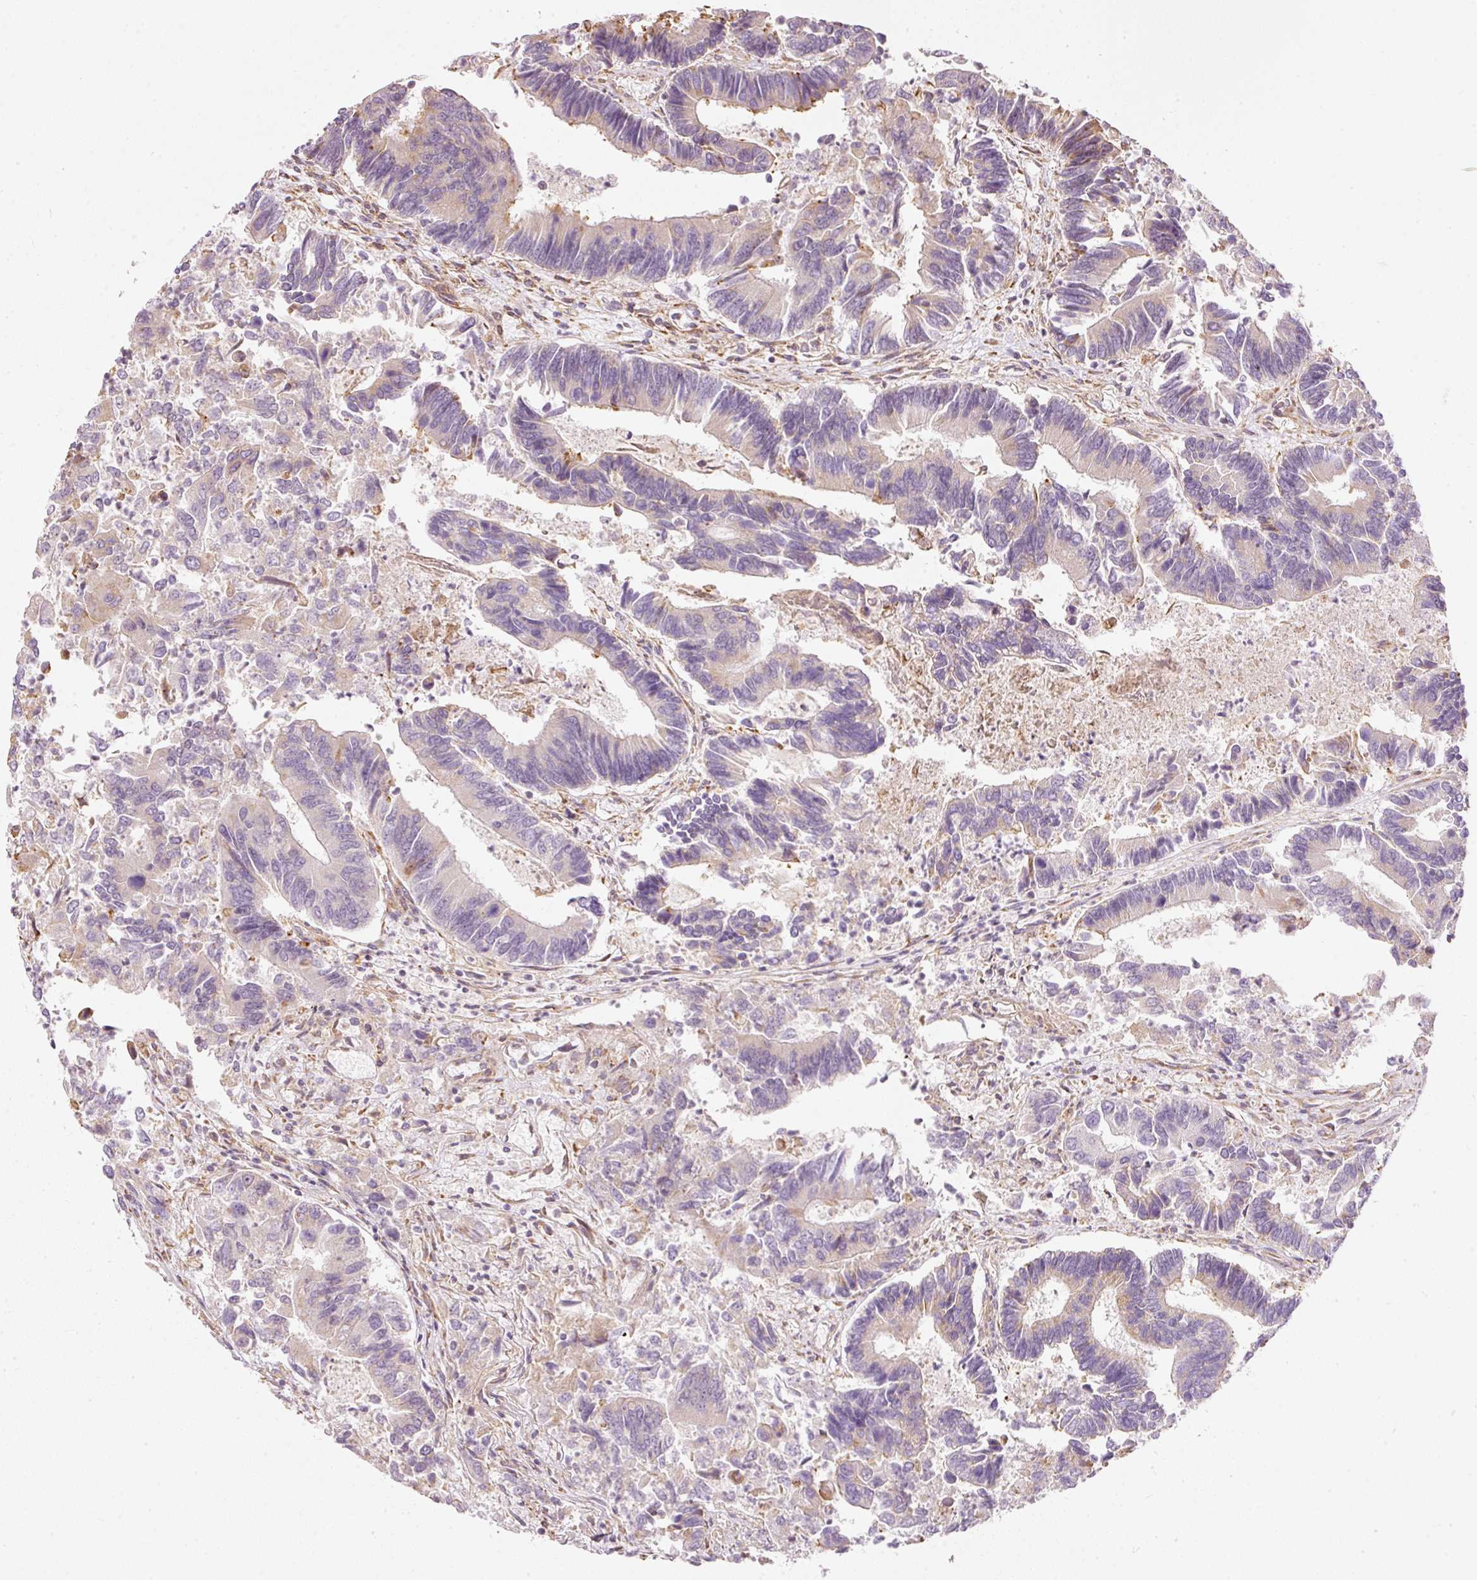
{"staining": {"intensity": "weak", "quantity": "<25%", "location": "cytoplasmic/membranous"}, "tissue": "colorectal cancer", "cell_type": "Tumor cells", "image_type": "cancer", "snomed": [{"axis": "morphology", "description": "Adenocarcinoma, NOS"}, {"axis": "topography", "description": "Colon"}], "caption": "A histopathology image of colorectal cancer stained for a protein displays no brown staining in tumor cells. (DAB (3,3'-diaminobenzidine) IHC, high magnification).", "gene": "SNAPC5", "patient": {"sex": "female", "age": 67}}